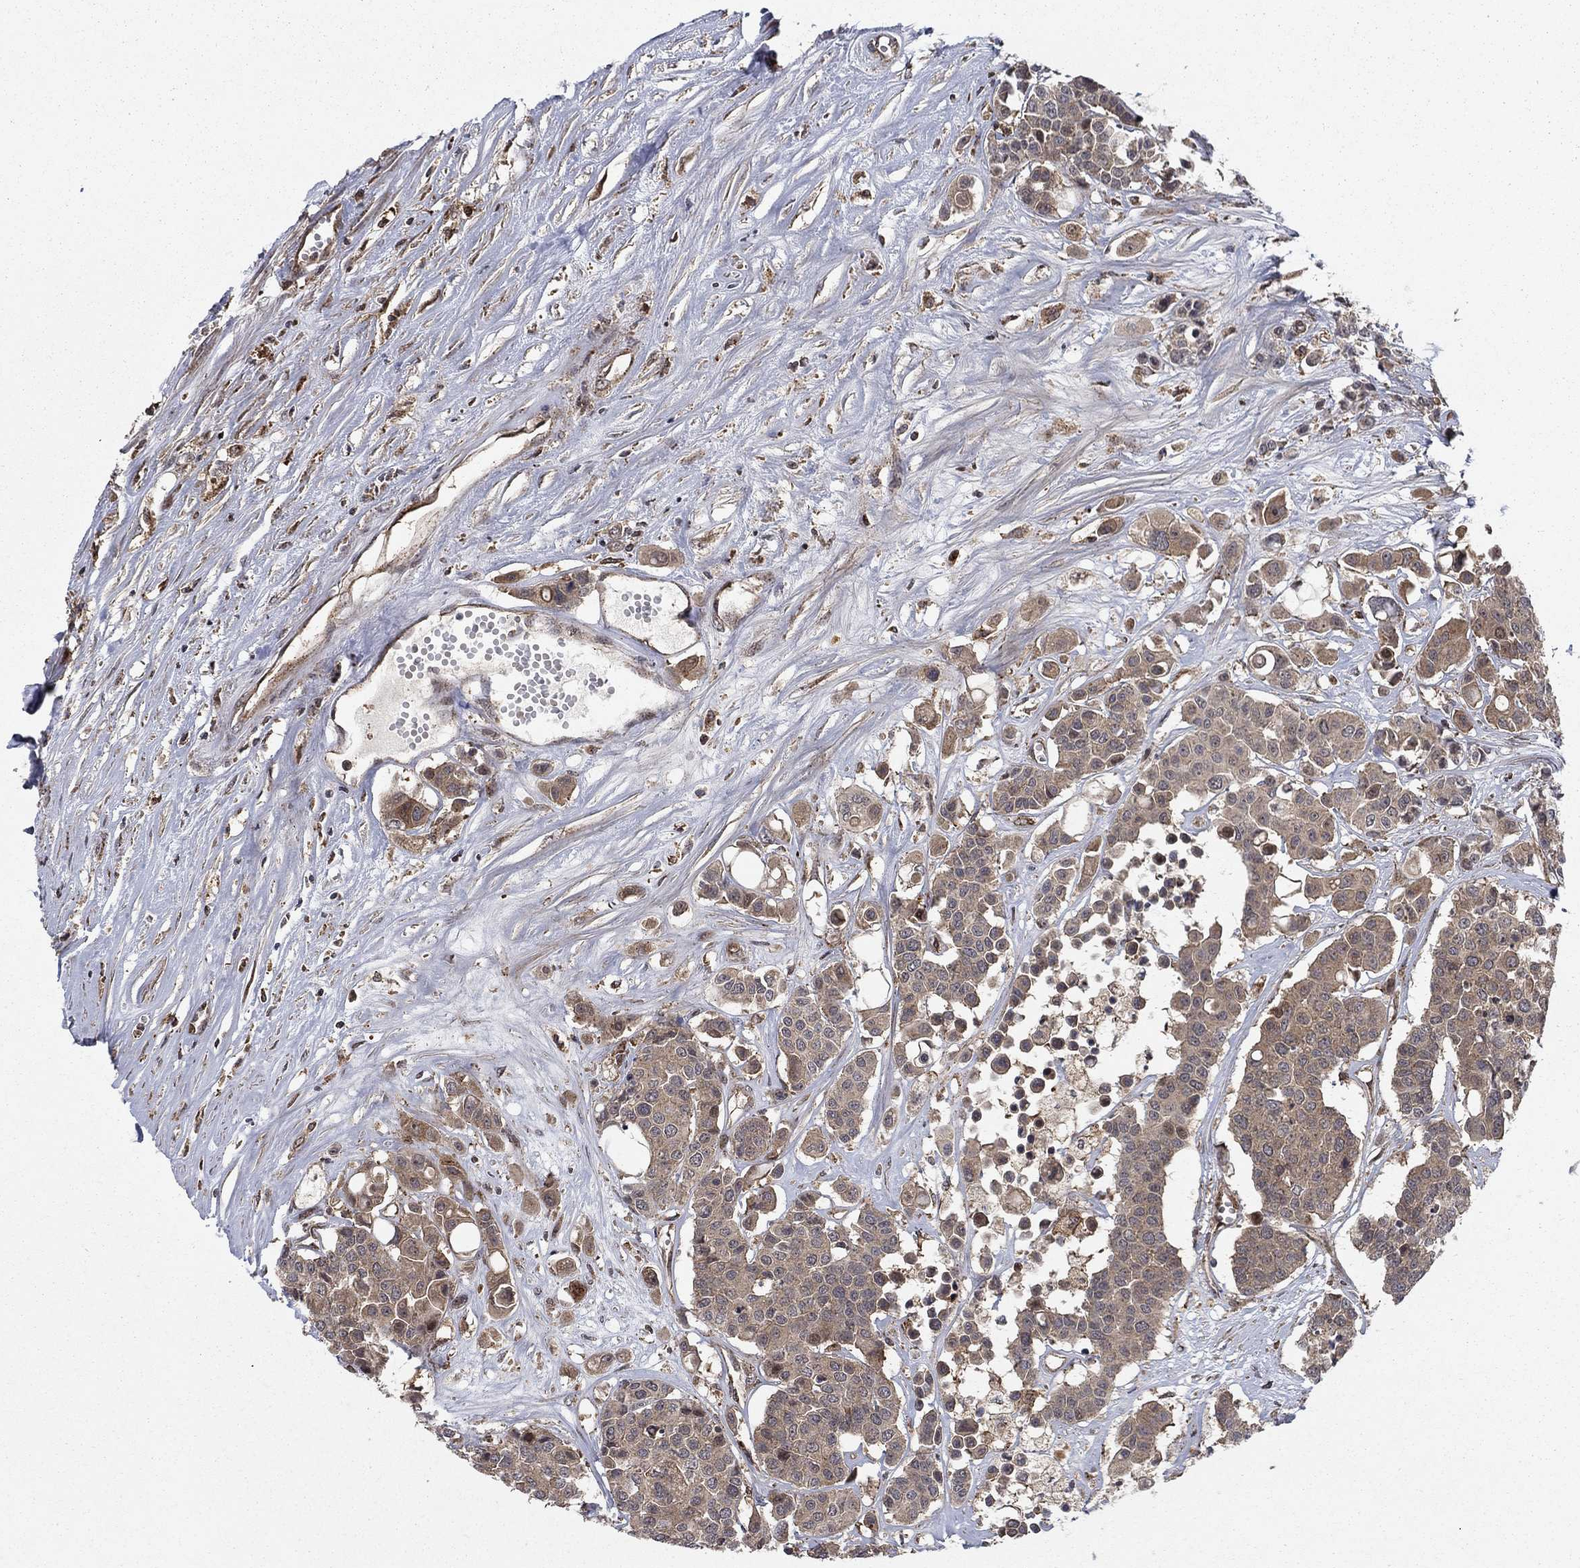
{"staining": {"intensity": "weak", "quantity": ">75%", "location": "cytoplasmic/membranous"}, "tissue": "carcinoid", "cell_type": "Tumor cells", "image_type": "cancer", "snomed": [{"axis": "morphology", "description": "Carcinoid, malignant, NOS"}, {"axis": "topography", "description": "Colon"}], "caption": "Protein staining displays weak cytoplasmic/membranous positivity in approximately >75% of tumor cells in carcinoid (malignant).", "gene": "IFI35", "patient": {"sex": "male", "age": 81}}